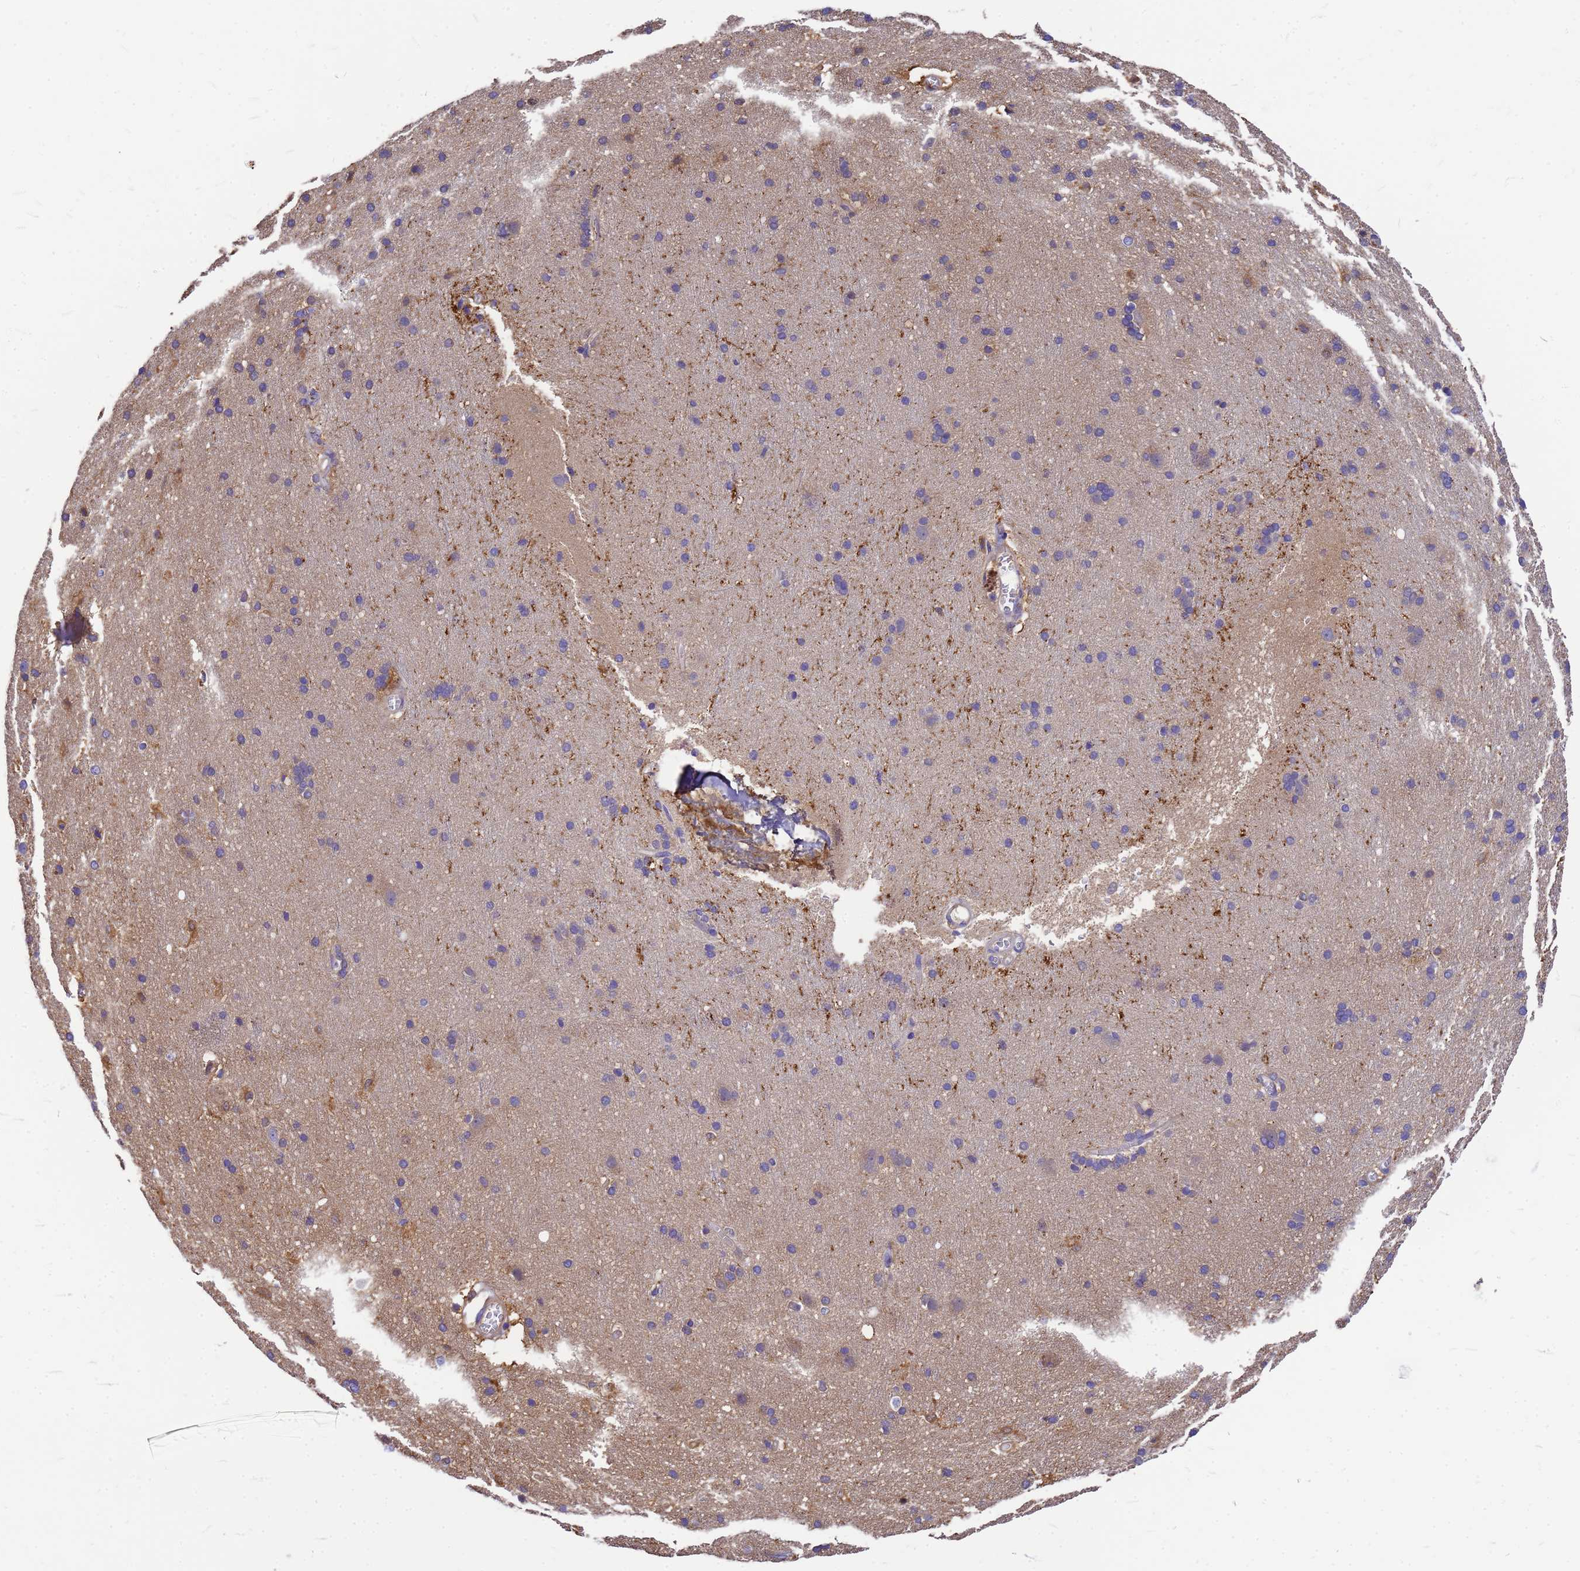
{"staining": {"intensity": "weak", "quantity": "<25%", "location": "cytoplasmic/membranous"}, "tissue": "cerebral cortex", "cell_type": "Endothelial cells", "image_type": "normal", "snomed": [{"axis": "morphology", "description": "Normal tissue, NOS"}, {"axis": "topography", "description": "Cerebral cortex"}], "caption": "The histopathology image exhibits no significant staining in endothelial cells of cerebral cortex.", "gene": "GID4", "patient": {"sex": "male", "age": 54}}